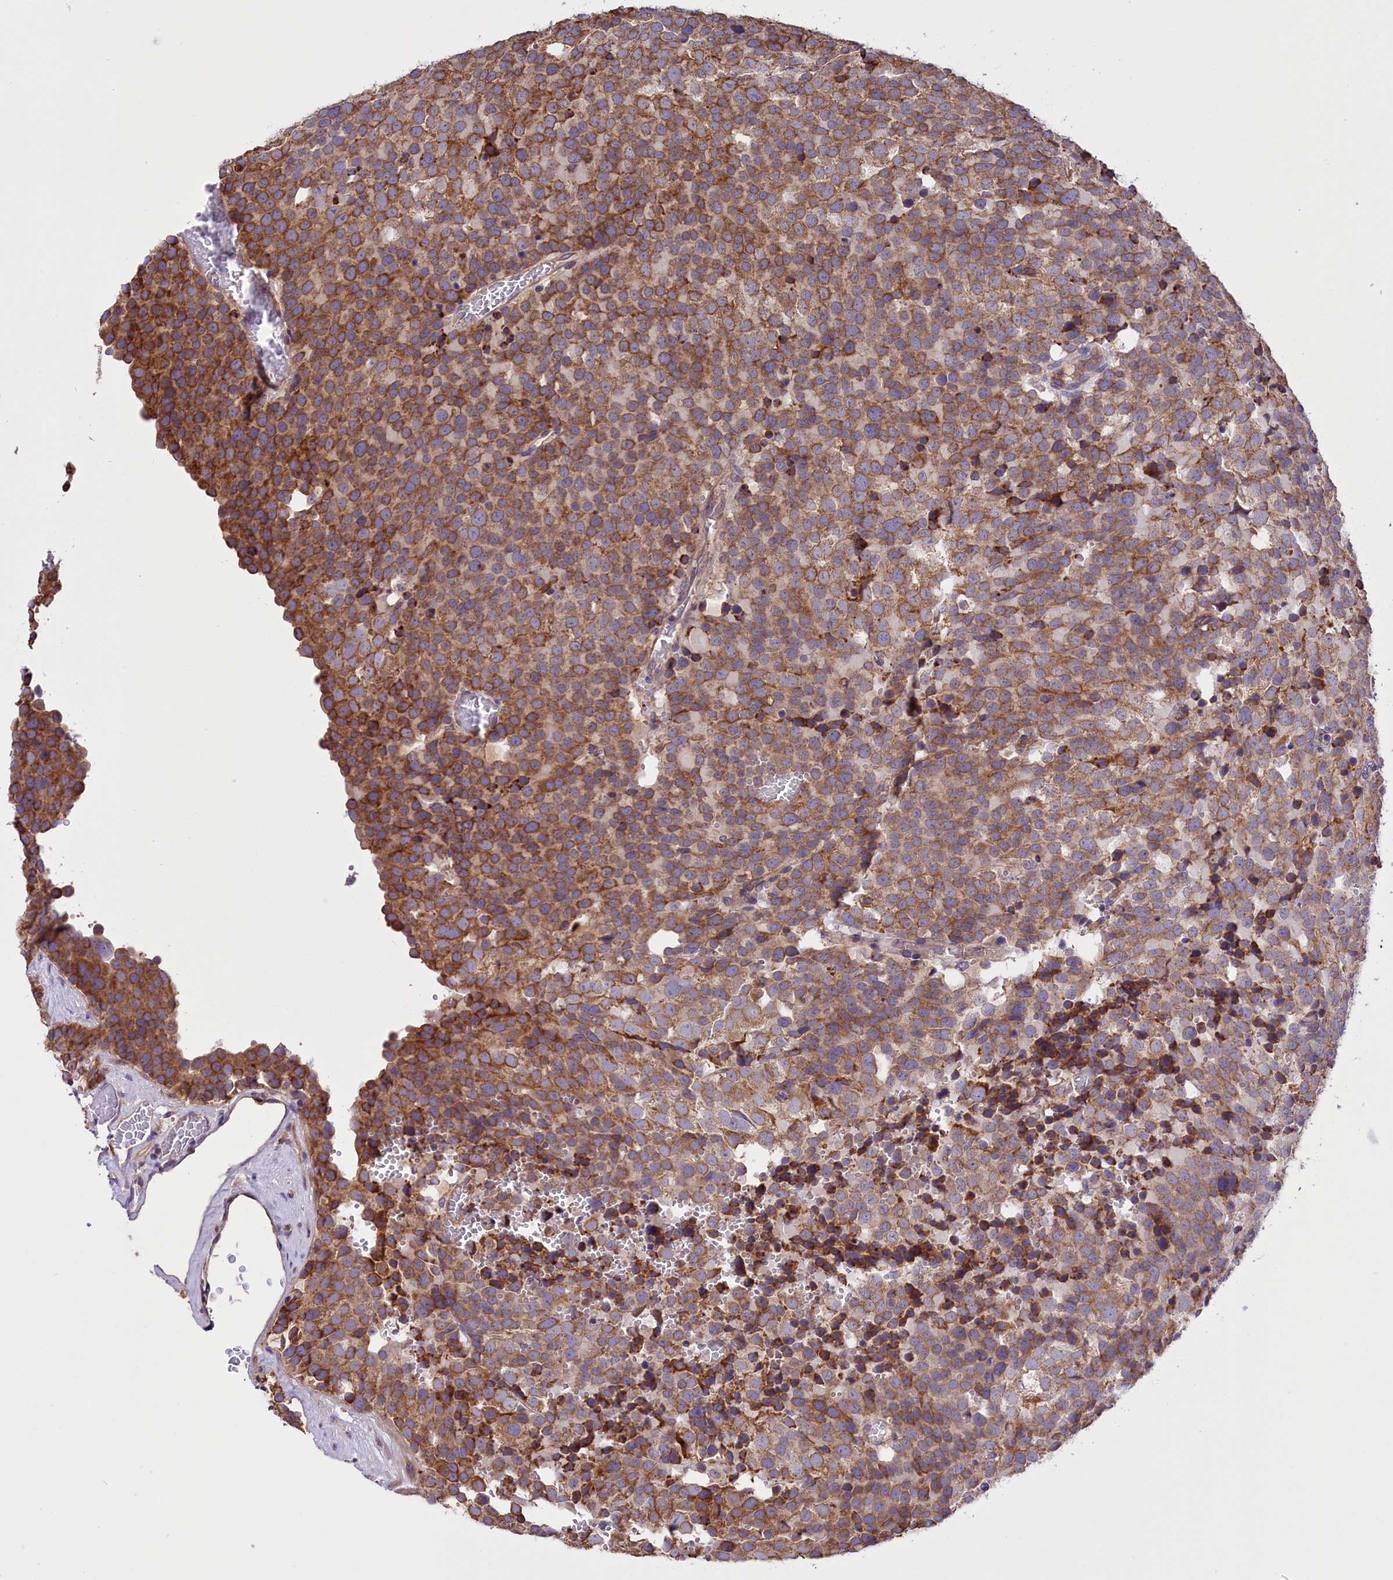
{"staining": {"intensity": "moderate", "quantity": ">75%", "location": "cytoplasmic/membranous"}, "tissue": "testis cancer", "cell_type": "Tumor cells", "image_type": "cancer", "snomed": [{"axis": "morphology", "description": "Seminoma, NOS"}, {"axis": "topography", "description": "Testis"}], "caption": "IHC photomicrograph of human testis cancer (seminoma) stained for a protein (brown), which reveals medium levels of moderate cytoplasmic/membranous expression in approximately >75% of tumor cells.", "gene": "DNAJB9", "patient": {"sex": "male", "age": 71}}